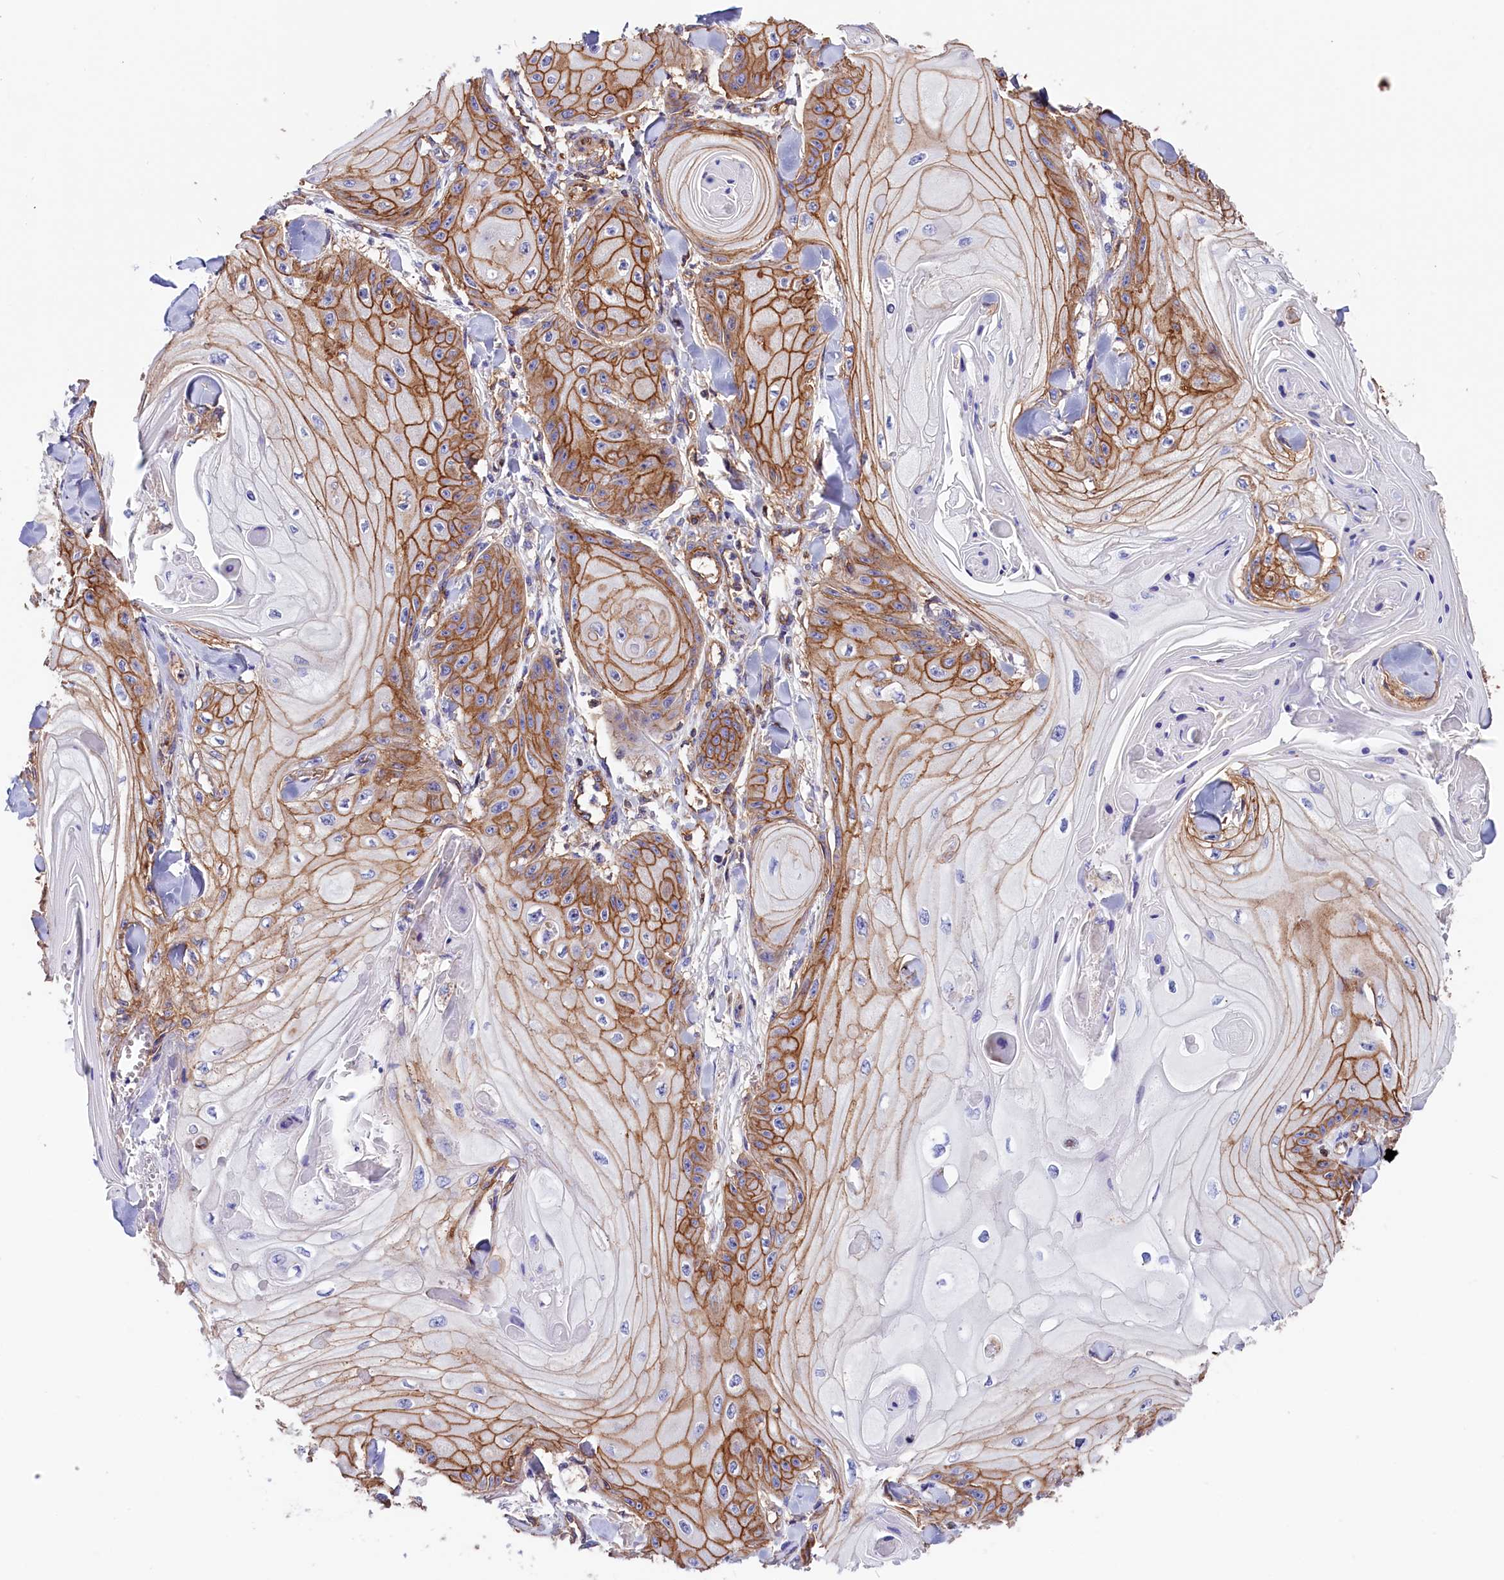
{"staining": {"intensity": "strong", "quantity": "25%-75%", "location": "cytoplasmic/membranous"}, "tissue": "skin cancer", "cell_type": "Tumor cells", "image_type": "cancer", "snomed": [{"axis": "morphology", "description": "Squamous cell carcinoma, NOS"}, {"axis": "topography", "description": "Skin"}], "caption": "Human skin cancer (squamous cell carcinoma) stained with a protein marker displays strong staining in tumor cells.", "gene": "ATP2B4", "patient": {"sex": "male", "age": 74}}